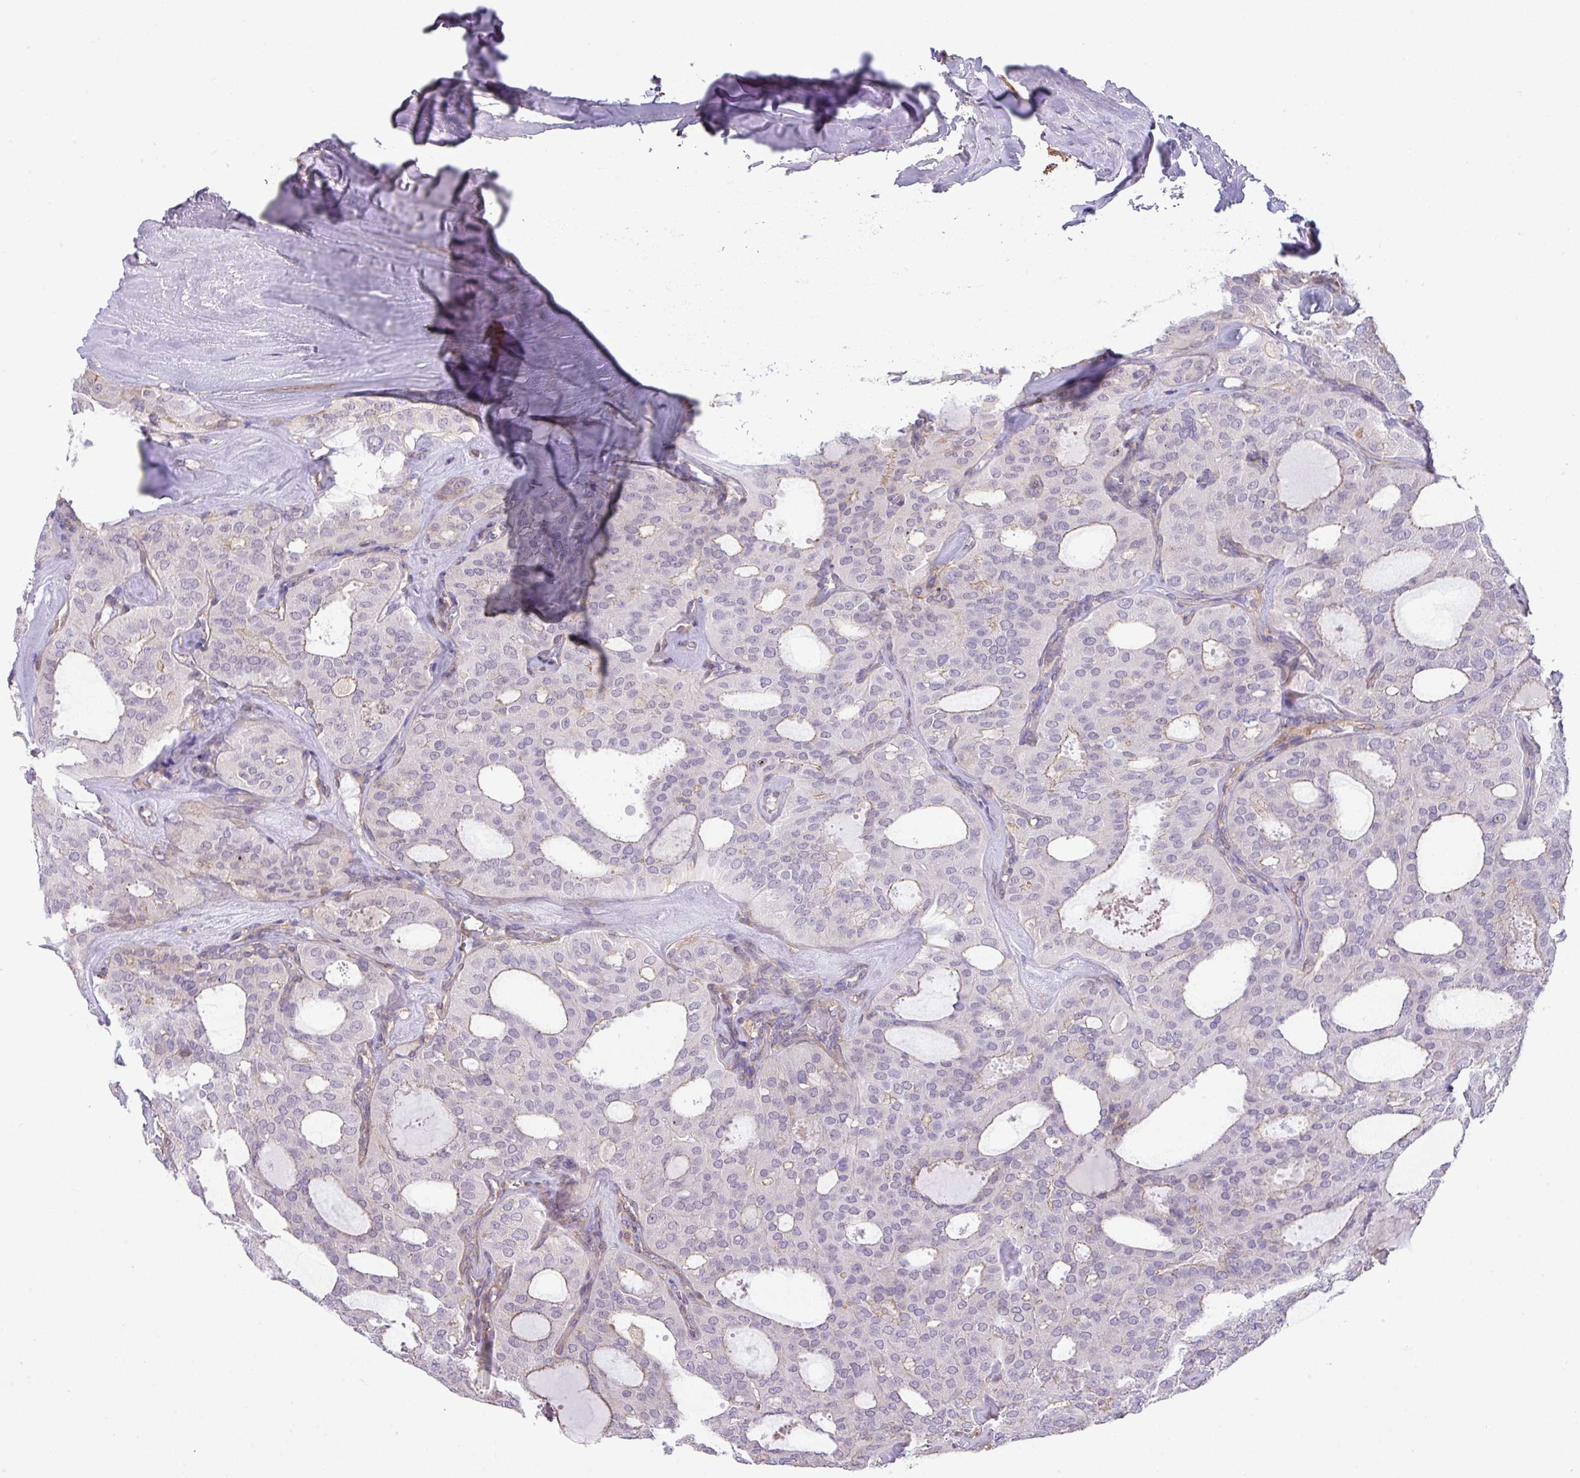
{"staining": {"intensity": "negative", "quantity": "none", "location": "none"}, "tissue": "thyroid cancer", "cell_type": "Tumor cells", "image_type": "cancer", "snomed": [{"axis": "morphology", "description": "Follicular adenoma carcinoma, NOS"}, {"axis": "topography", "description": "Thyroid gland"}], "caption": "There is no significant staining in tumor cells of thyroid cancer.", "gene": "LRRC41", "patient": {"sex": "male", "age": 75}}